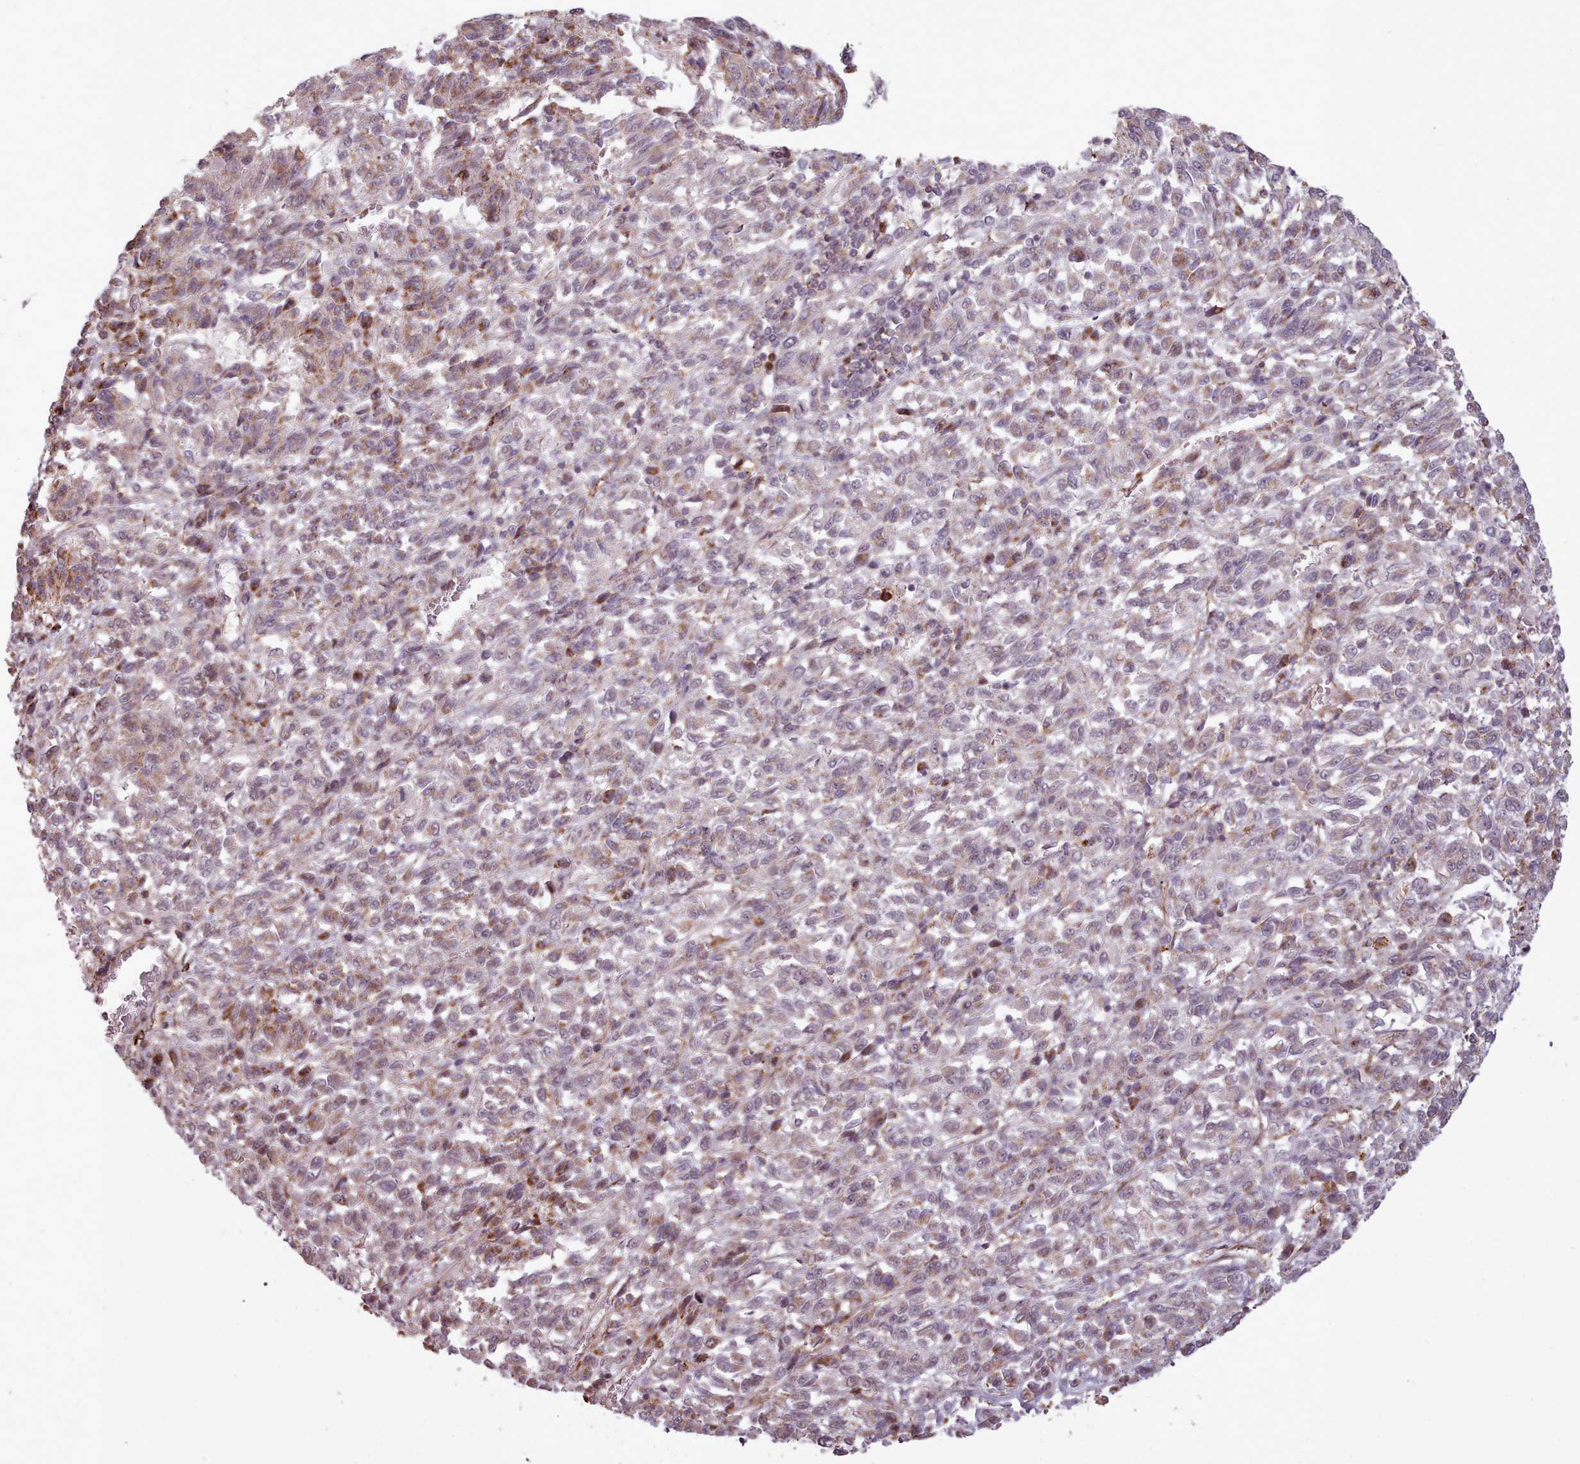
{"staining": {"intensity": "weak", "quantity": "<25%", "location": "cytoplasmic/membranous"}, "tissue": "melanoma", "cell_type": "Tumor cells", "image_type": "cancer", "snomed": [{"axis": "morphology", "description": "Malignant melanoma, Metastatic site"}, {"axis": "topography", "description": "Lung"}], "caption": "A high-resolution photomicrograph shows IHC staining of malignant melanoma (metastatic site), which shows no significant staining in tumor cells.", "gene": "ZMYM4", "patient": {"sex": "male", "age": 64}}